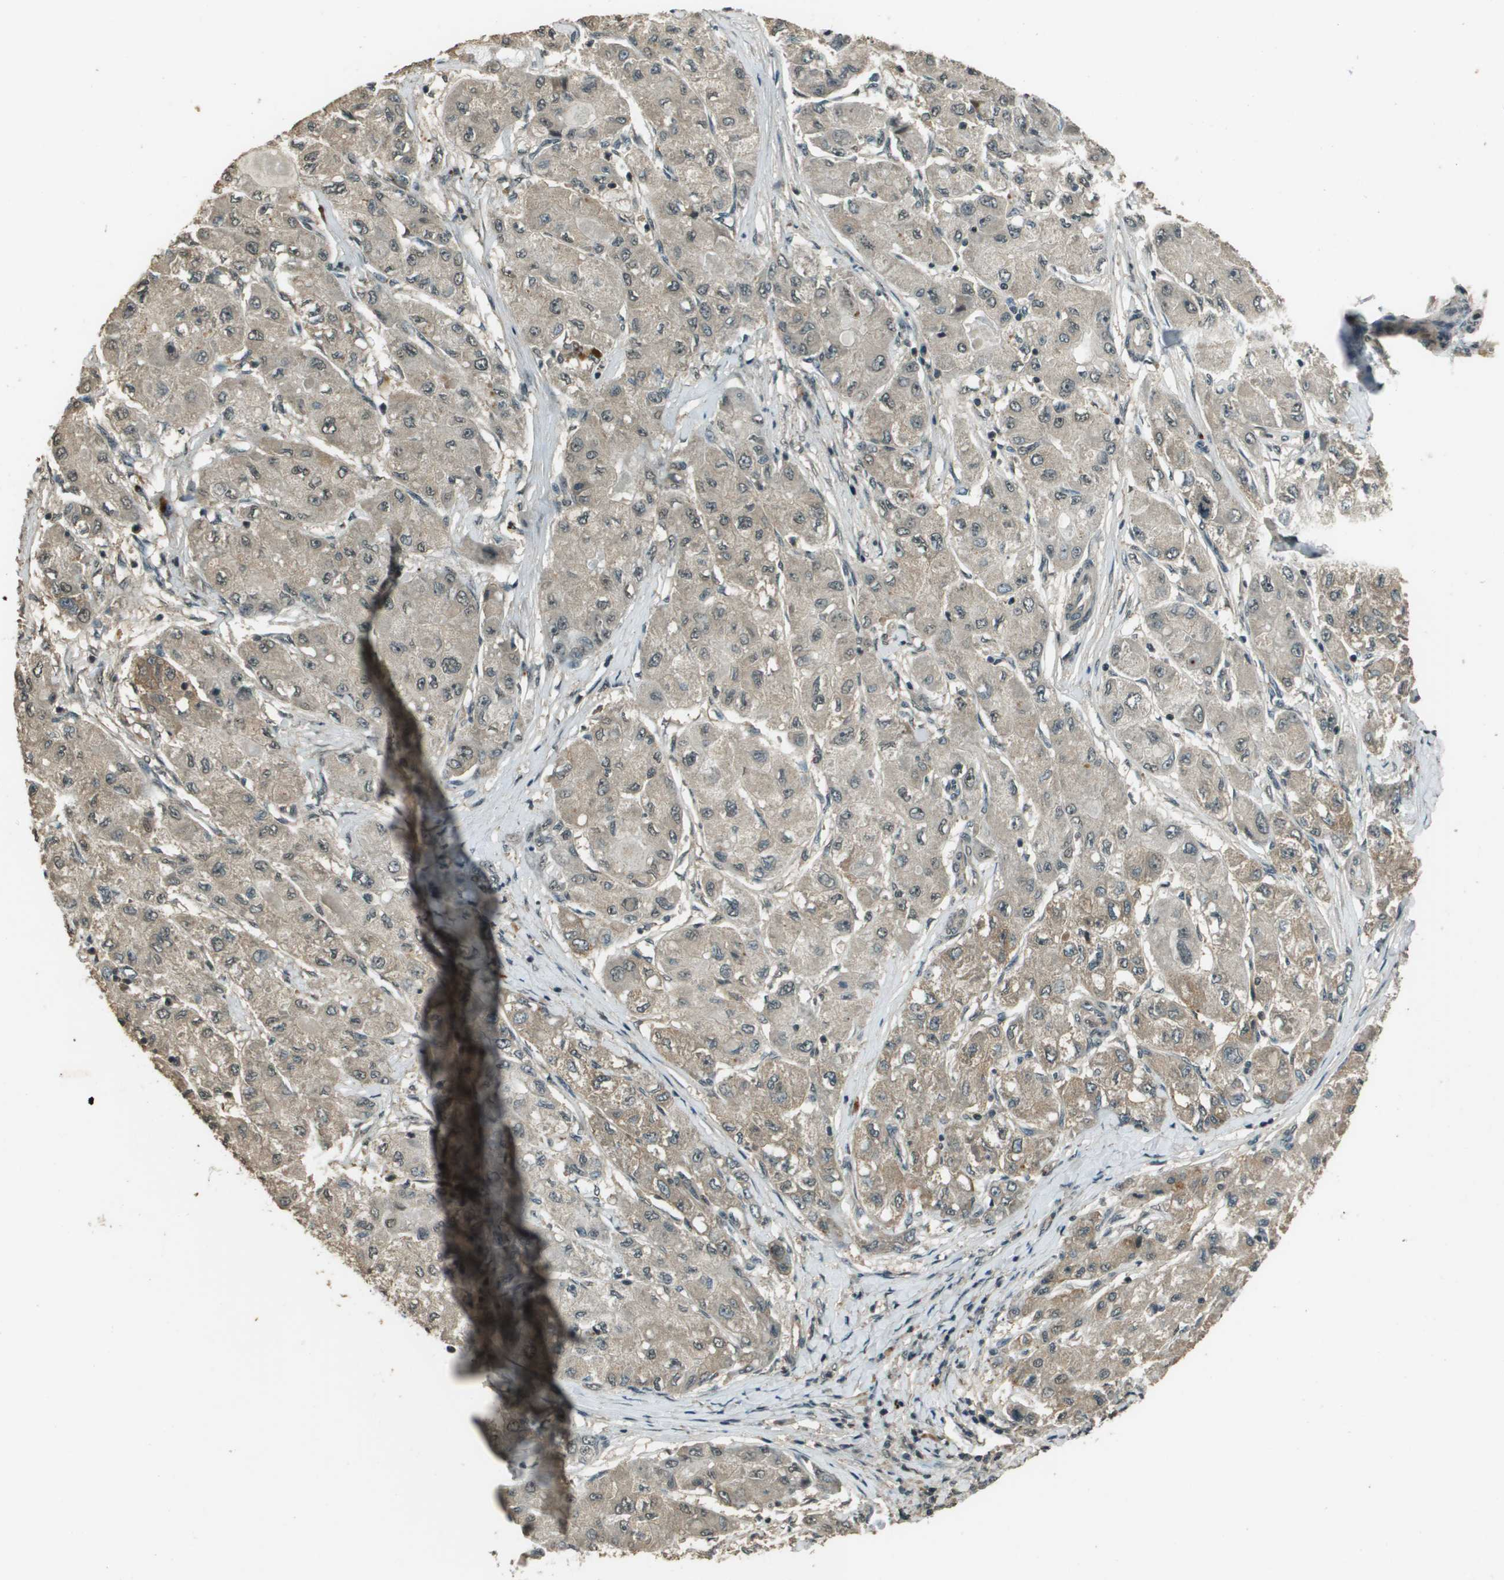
{"staining": {"intensity": "weak", "quantity": ">75%", "location": "cytoplasmic/membranous"}, "tissue": "liver cancer", "cell_type": "Tumor cells", "image_type": "cancer", "snomed": [{"axis": "morphology", "description": "Carcinoma, Hepatocellular, NOS"}, {"axis": "topography", "description": "Liver"}], "caption": "Approximately >75% of tumor cells in liver hepatocellular carcinoma demonstrate weak cytoplasmic/membranous protein positivity as visualized by brown immunohistochemical staining.", "gene": "SDC3", "patient": {"sex": "male", "age": 80}}